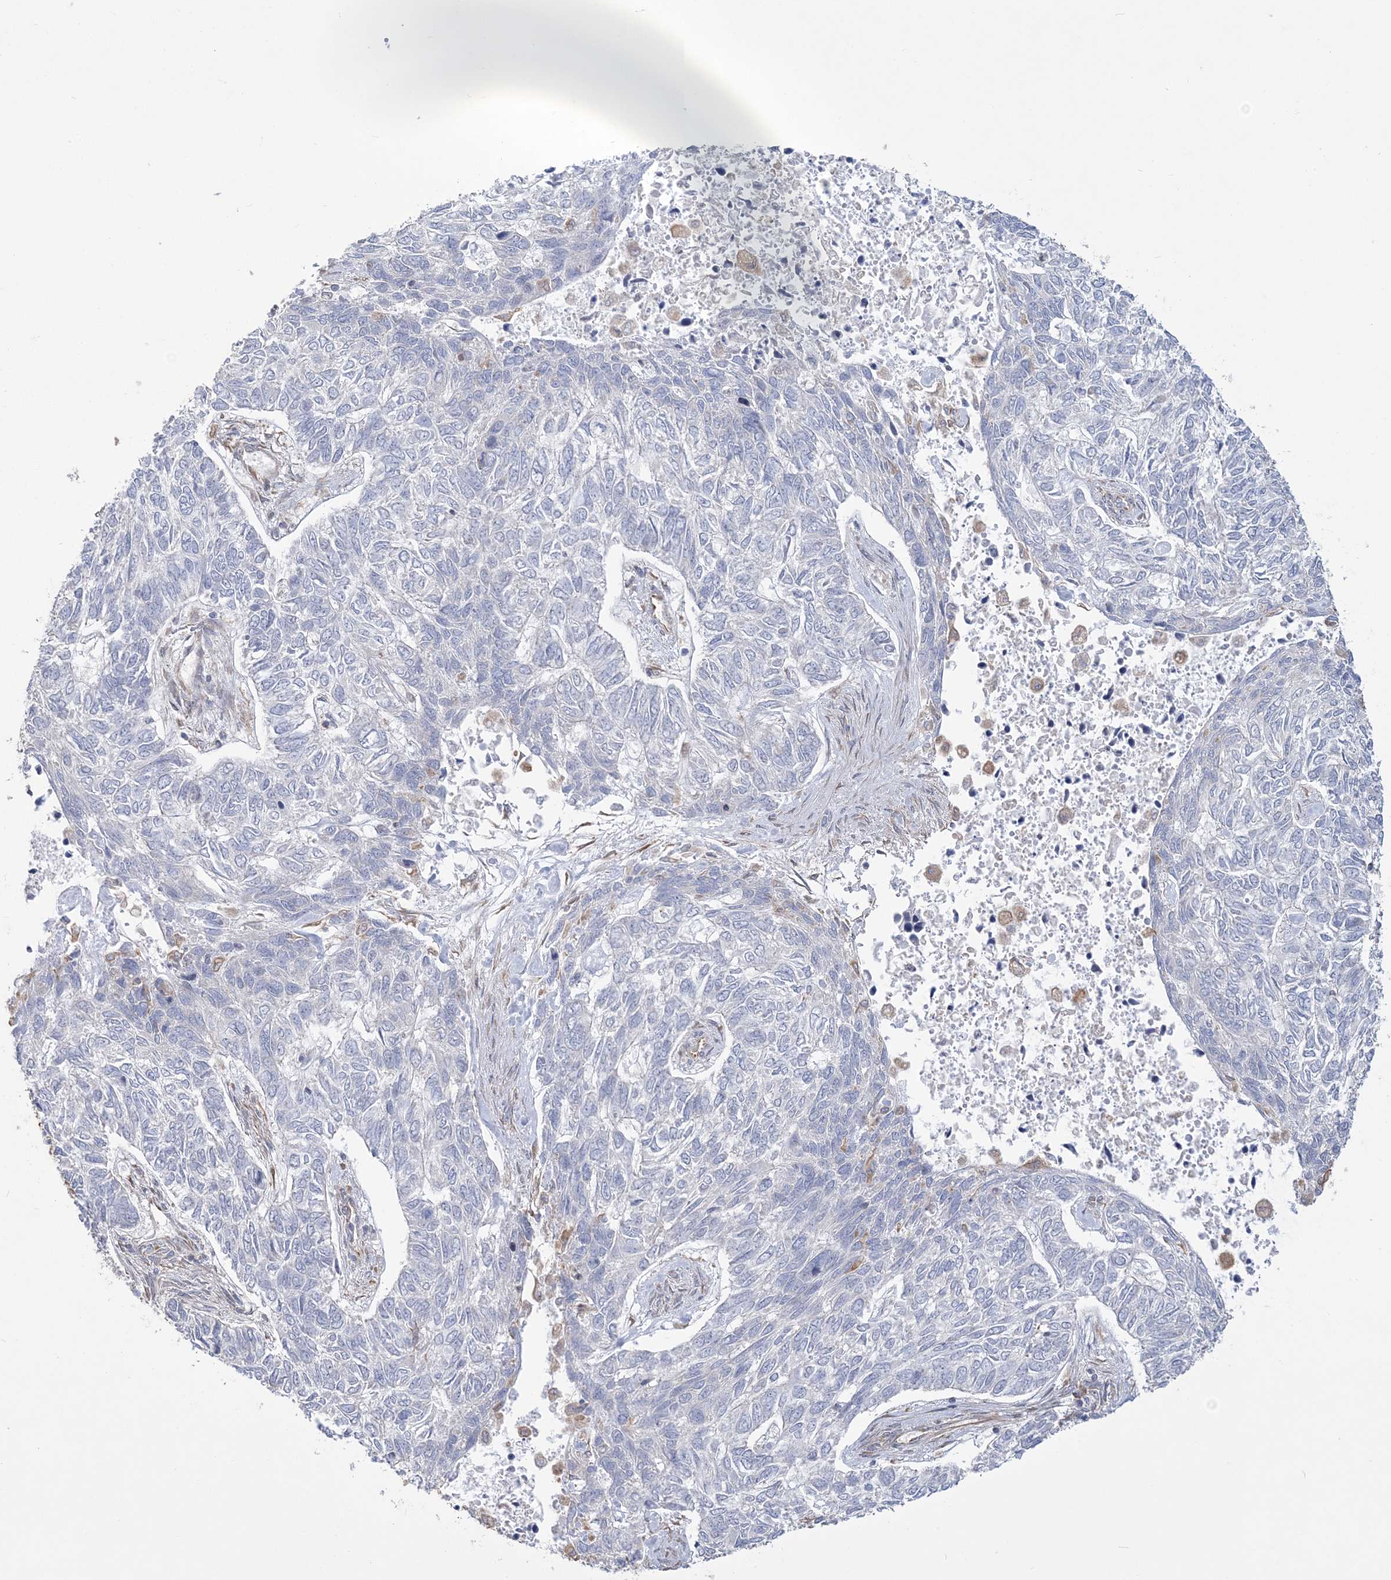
{"staining": {"intensity": "negative", "quantity": "none", "location": "none"}, "tissue": "skin cancer", "cell_type": "Tumor cells", "image_type": "cancer", "snomed": [{"axis": "morphology", "description": "Basal cell carcinoma"}, {"axis": "topography", "description": "Skin"}], "caption": "A photomicrograph of skin basal cell carcinoma stained for a protein demonstrates no brown staining in tumor cells.", "gene": "ZNF821", "patient": {"sex": "female", "age": 65}}